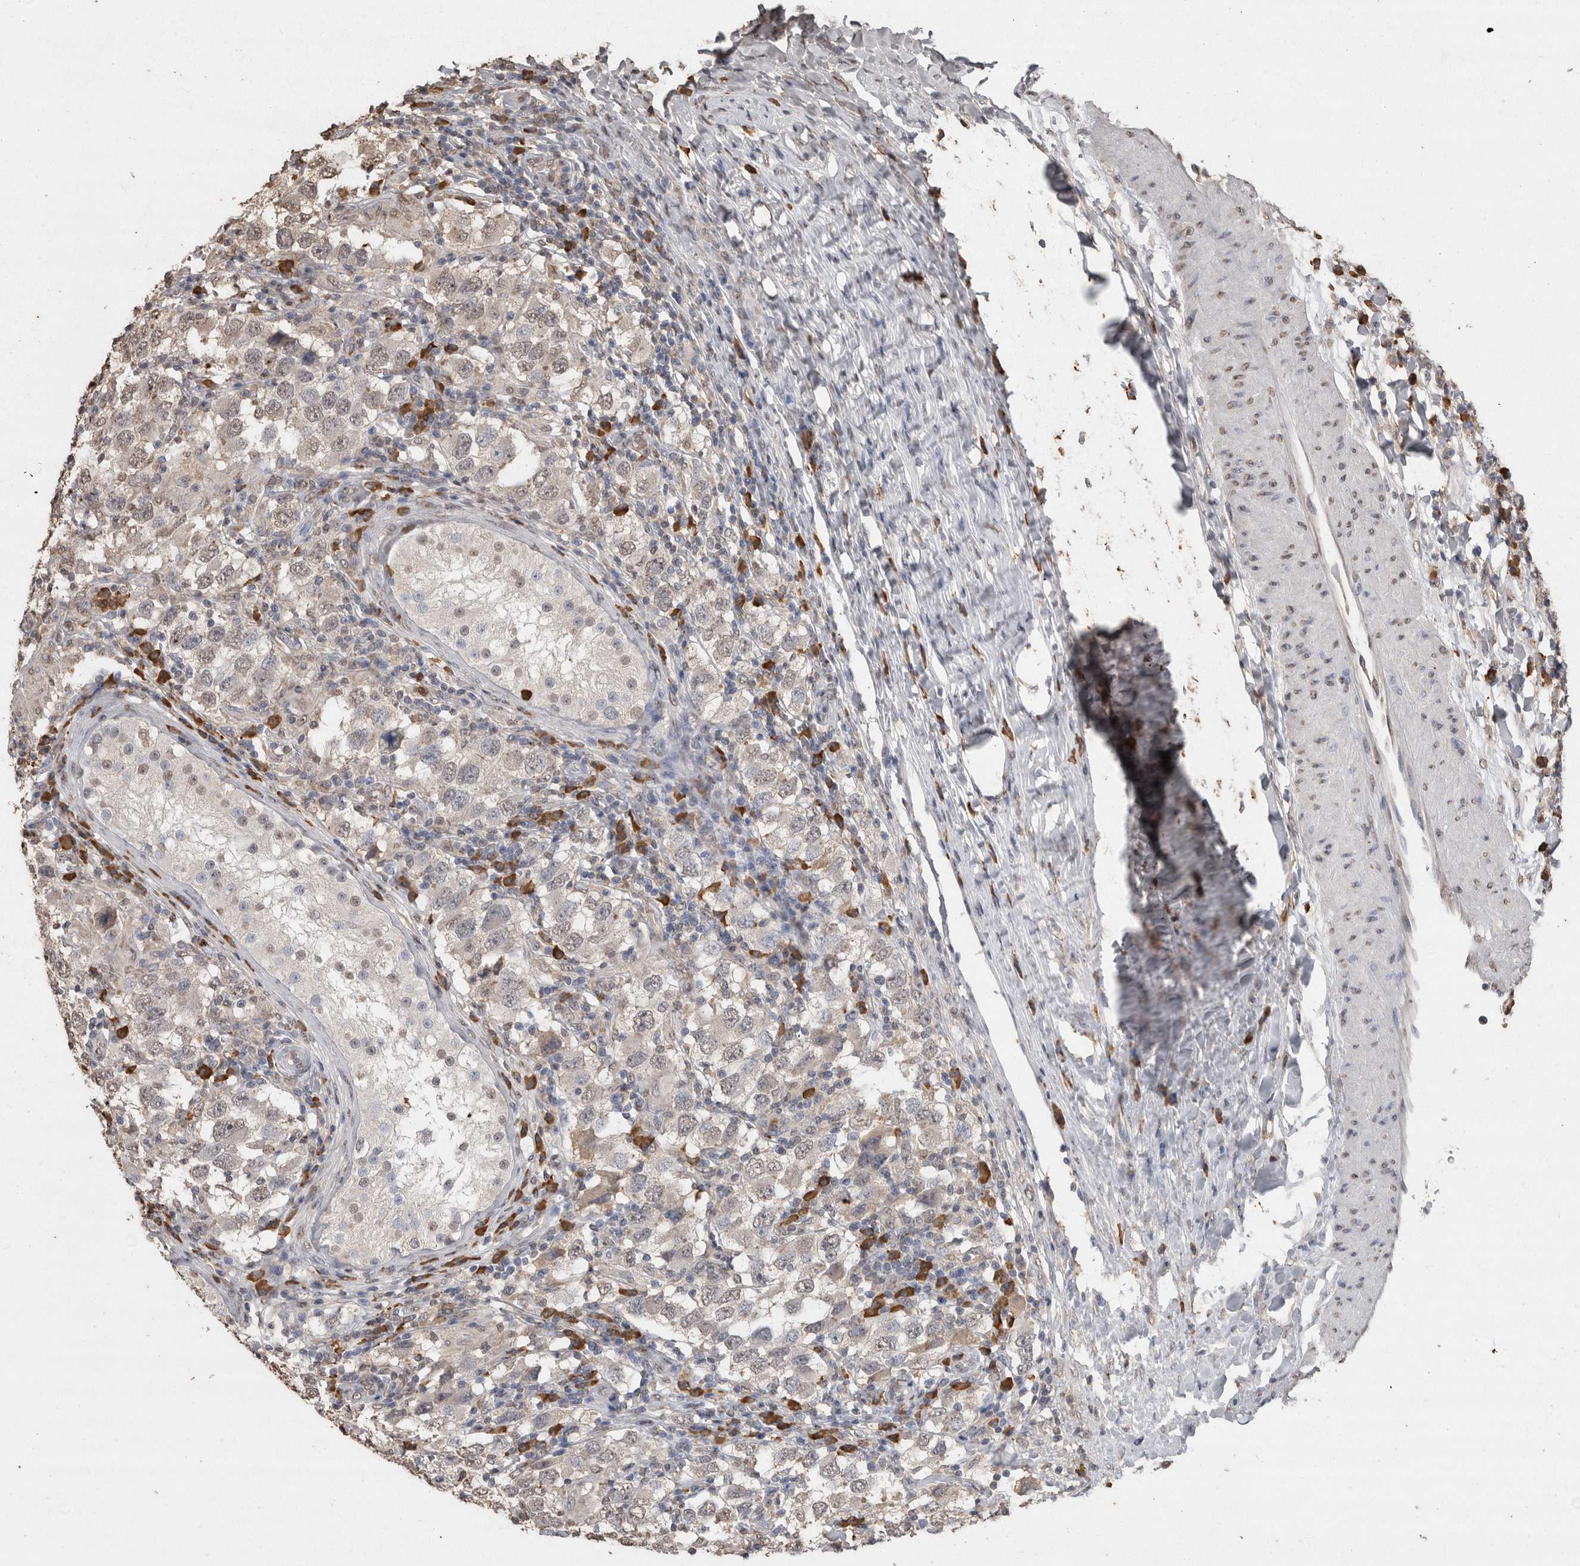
{"staining": {"intensity": "weak", "quantity": "25%-75%", "location": "nuclear"}, "tissue": "testis cancer", "cell_type": "Tumor cells", "image_type": "cancer", "snomed": [{"axis": "morphology", "description": "Carcinoma, Embryonal, NOS"}, {"axis": "topography", "description": "Testis"}], "caption": "Tumor cells exhibit low levels of weak nuclear staining in about 25%-75% of cells in human testis embryonal carcinoma.", "gene": "CRELD2", "patient": {"sex": "male", "age": 21}}